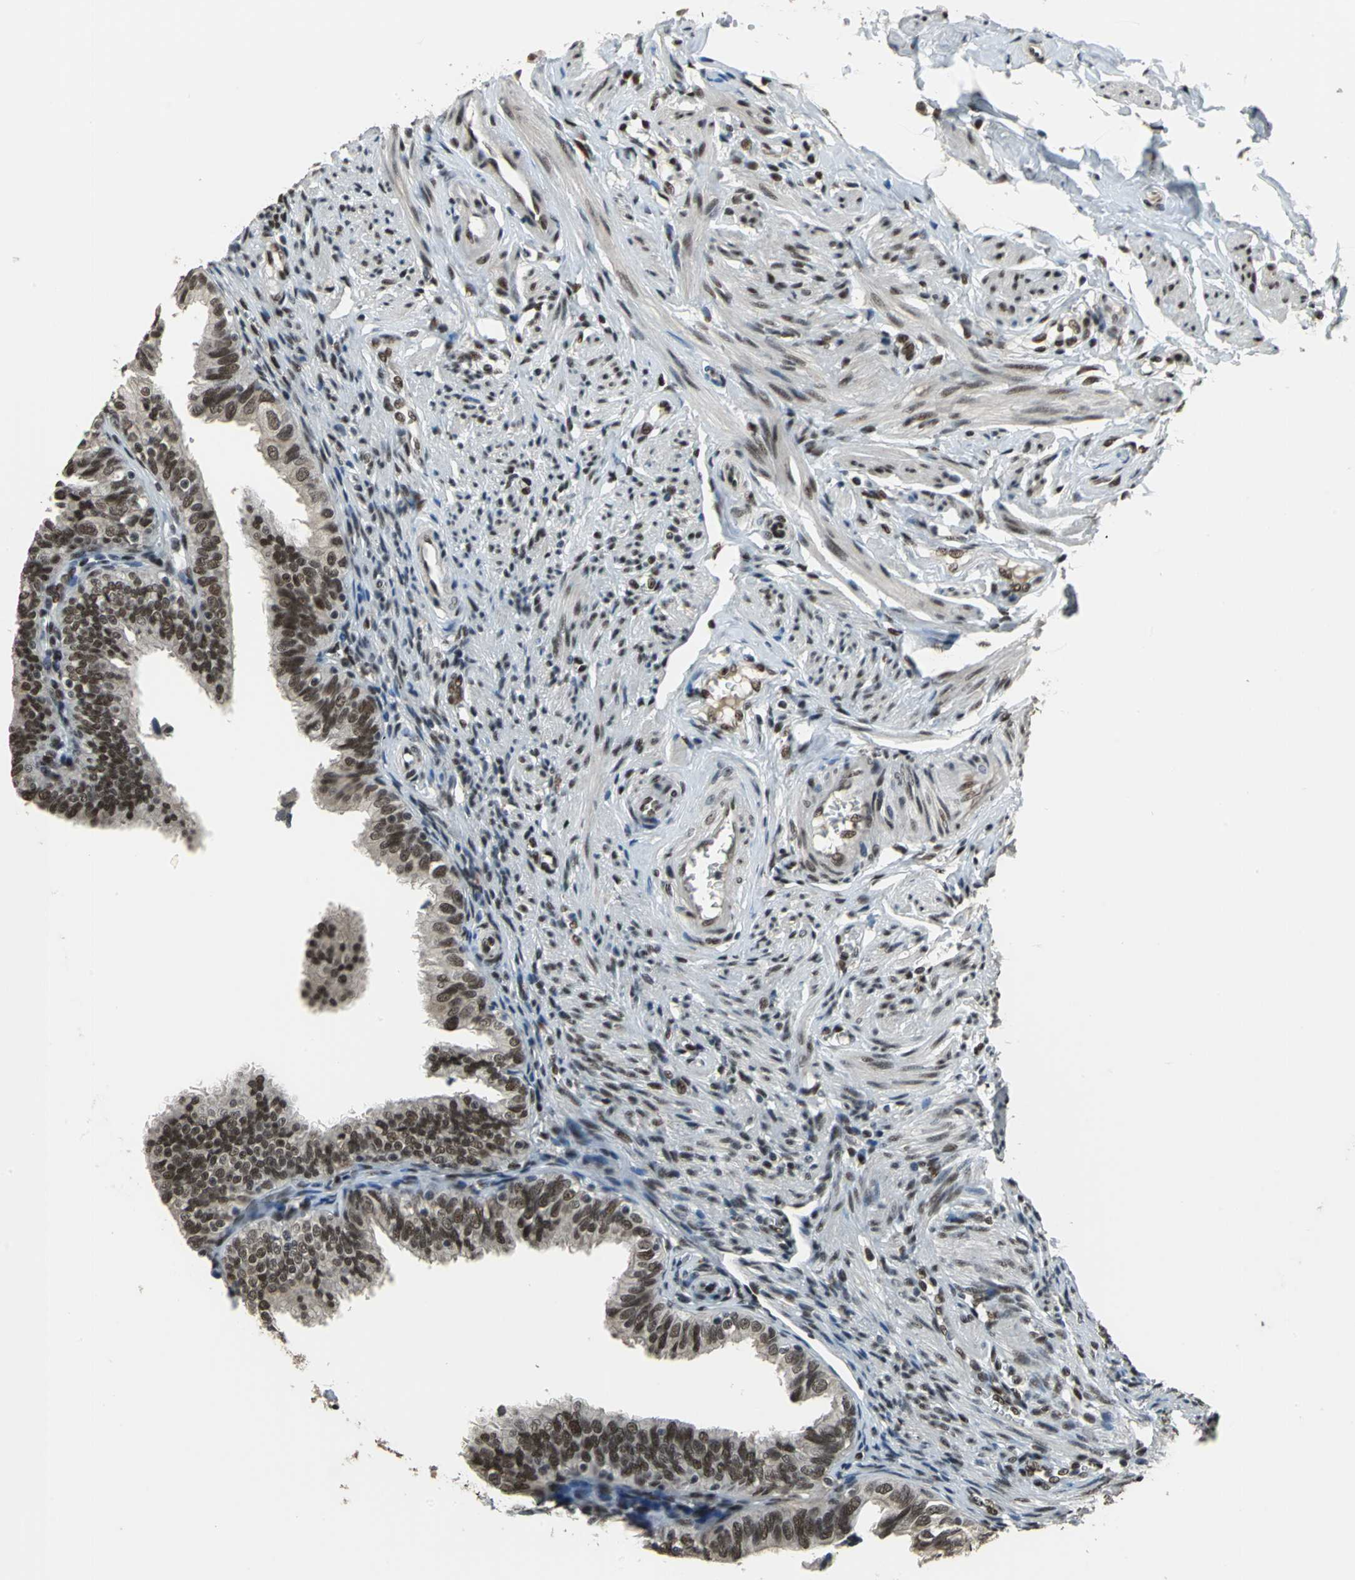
{"staining": {"intensity": "strong", "quantity": ">75%", "location": "nuclear"}, "tissue": "fallopian tube", "cell_type": "Glandular cells", "image_type": "normal", "snomed": [{"axis": "morphology", "description": "Normal tissue, NOS"}, {"axis": "topography", "description": "Fallopian tube"}], "caption": "High-power microscopy captured an immunohistochemistry (IHC) image of normal fallopian tube, revealing strong nuclear positivity in approximately >75% of glandular cells. The protein of interest is shown in brown color, while the nuclei are stained blue.", "gene": "ELF2", "patient": {"sex": "female", "age": 46}}